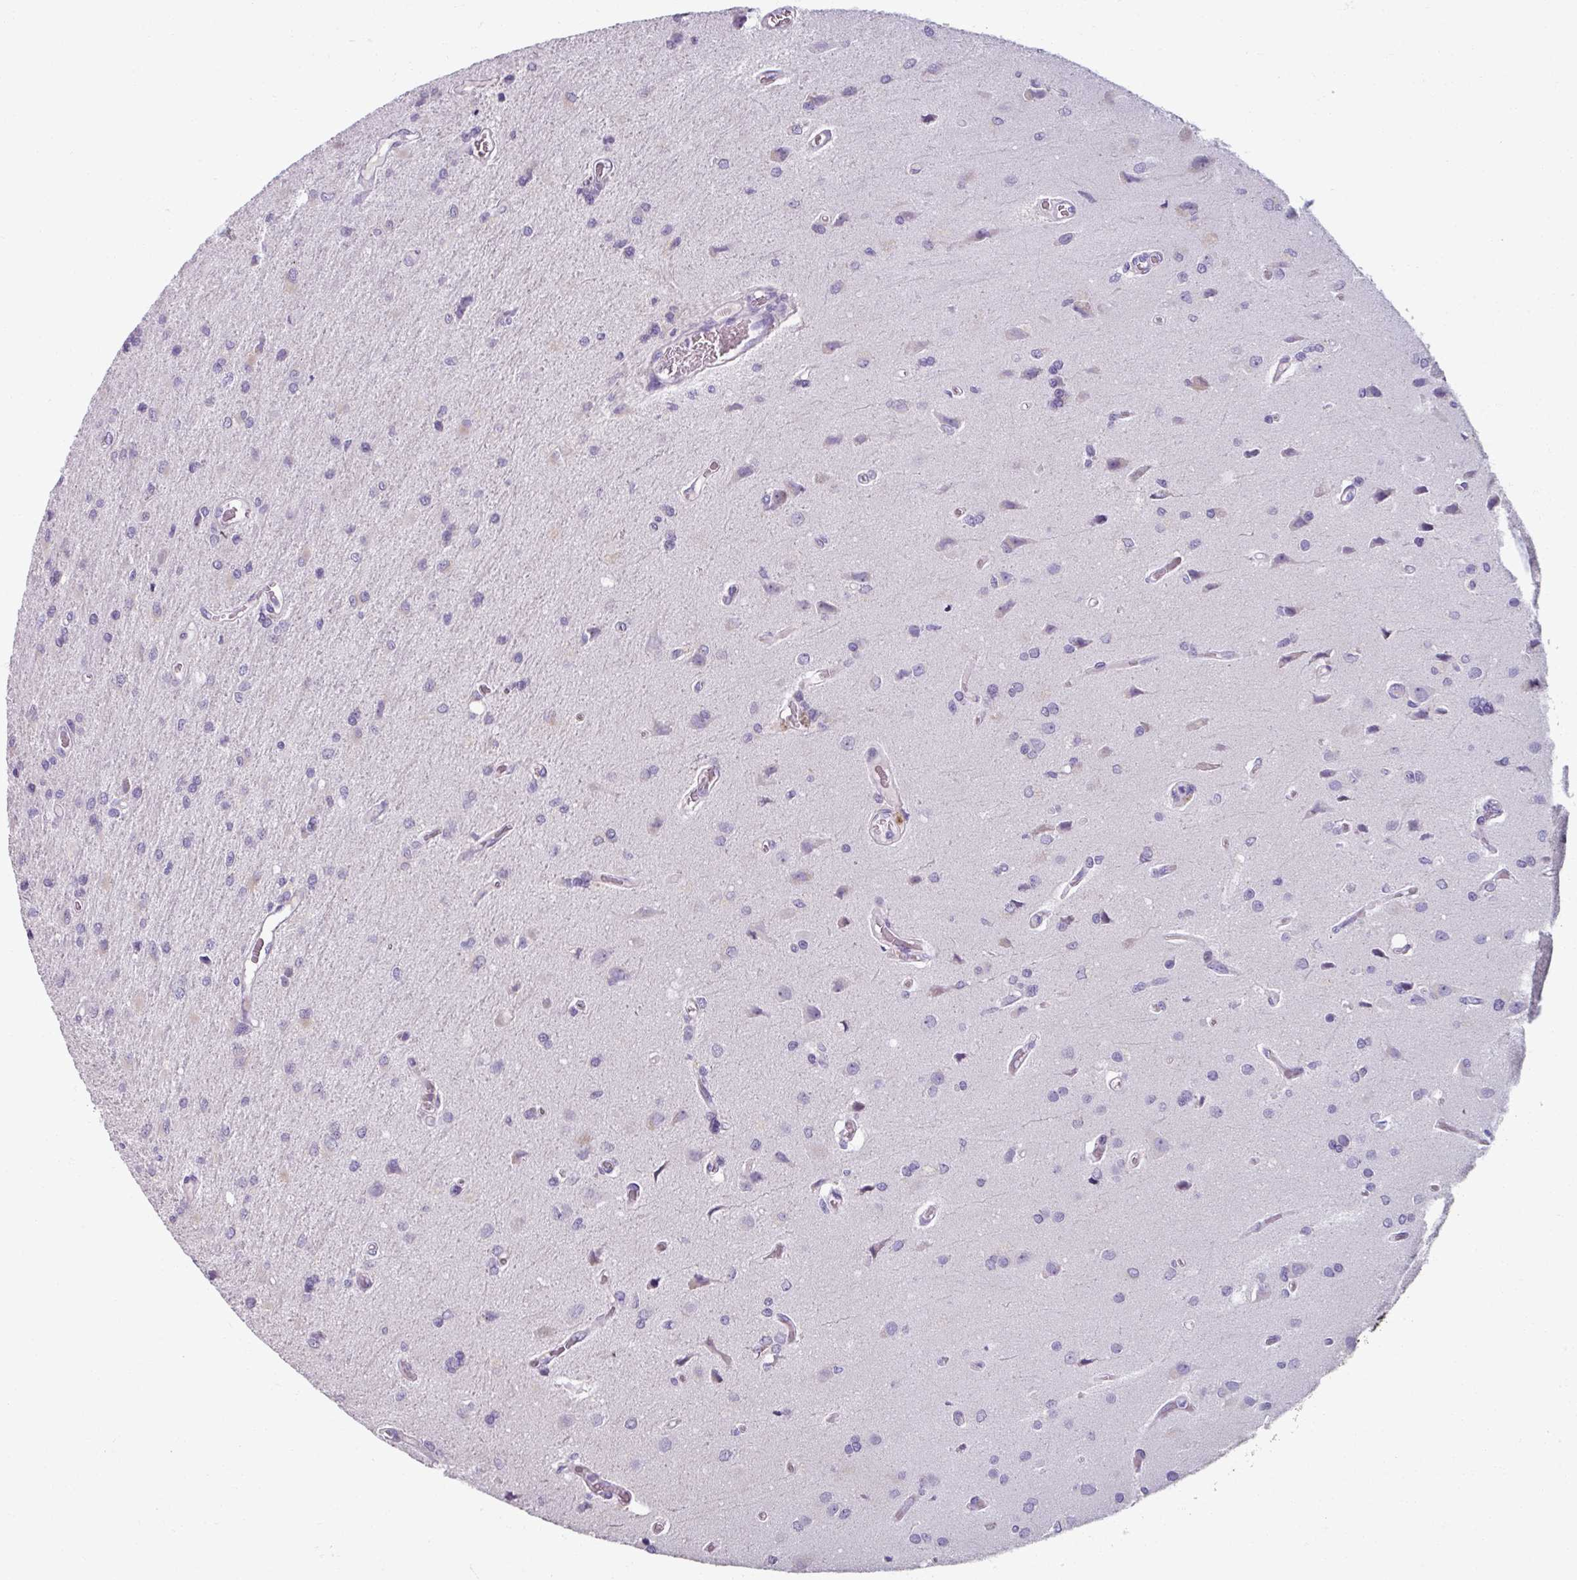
{"staining": {"intensity": "negative", "quantity": "none", "location": "none"}, "tissue": "glioma", "cell_type": "Tumor cells", "image_type": "cancer", "snomed": [{"axis": "morphology", "description": "Glioma, malignant, High grade"}, {"axis": "topography", "description": "Brain"}], "caption": "The photomicrograph demonstrates no significant staining in tumor cells of high-grade glioma (malignant).", "gene": "SMIM11", "patient": {"sex": "female", "age": 70}}